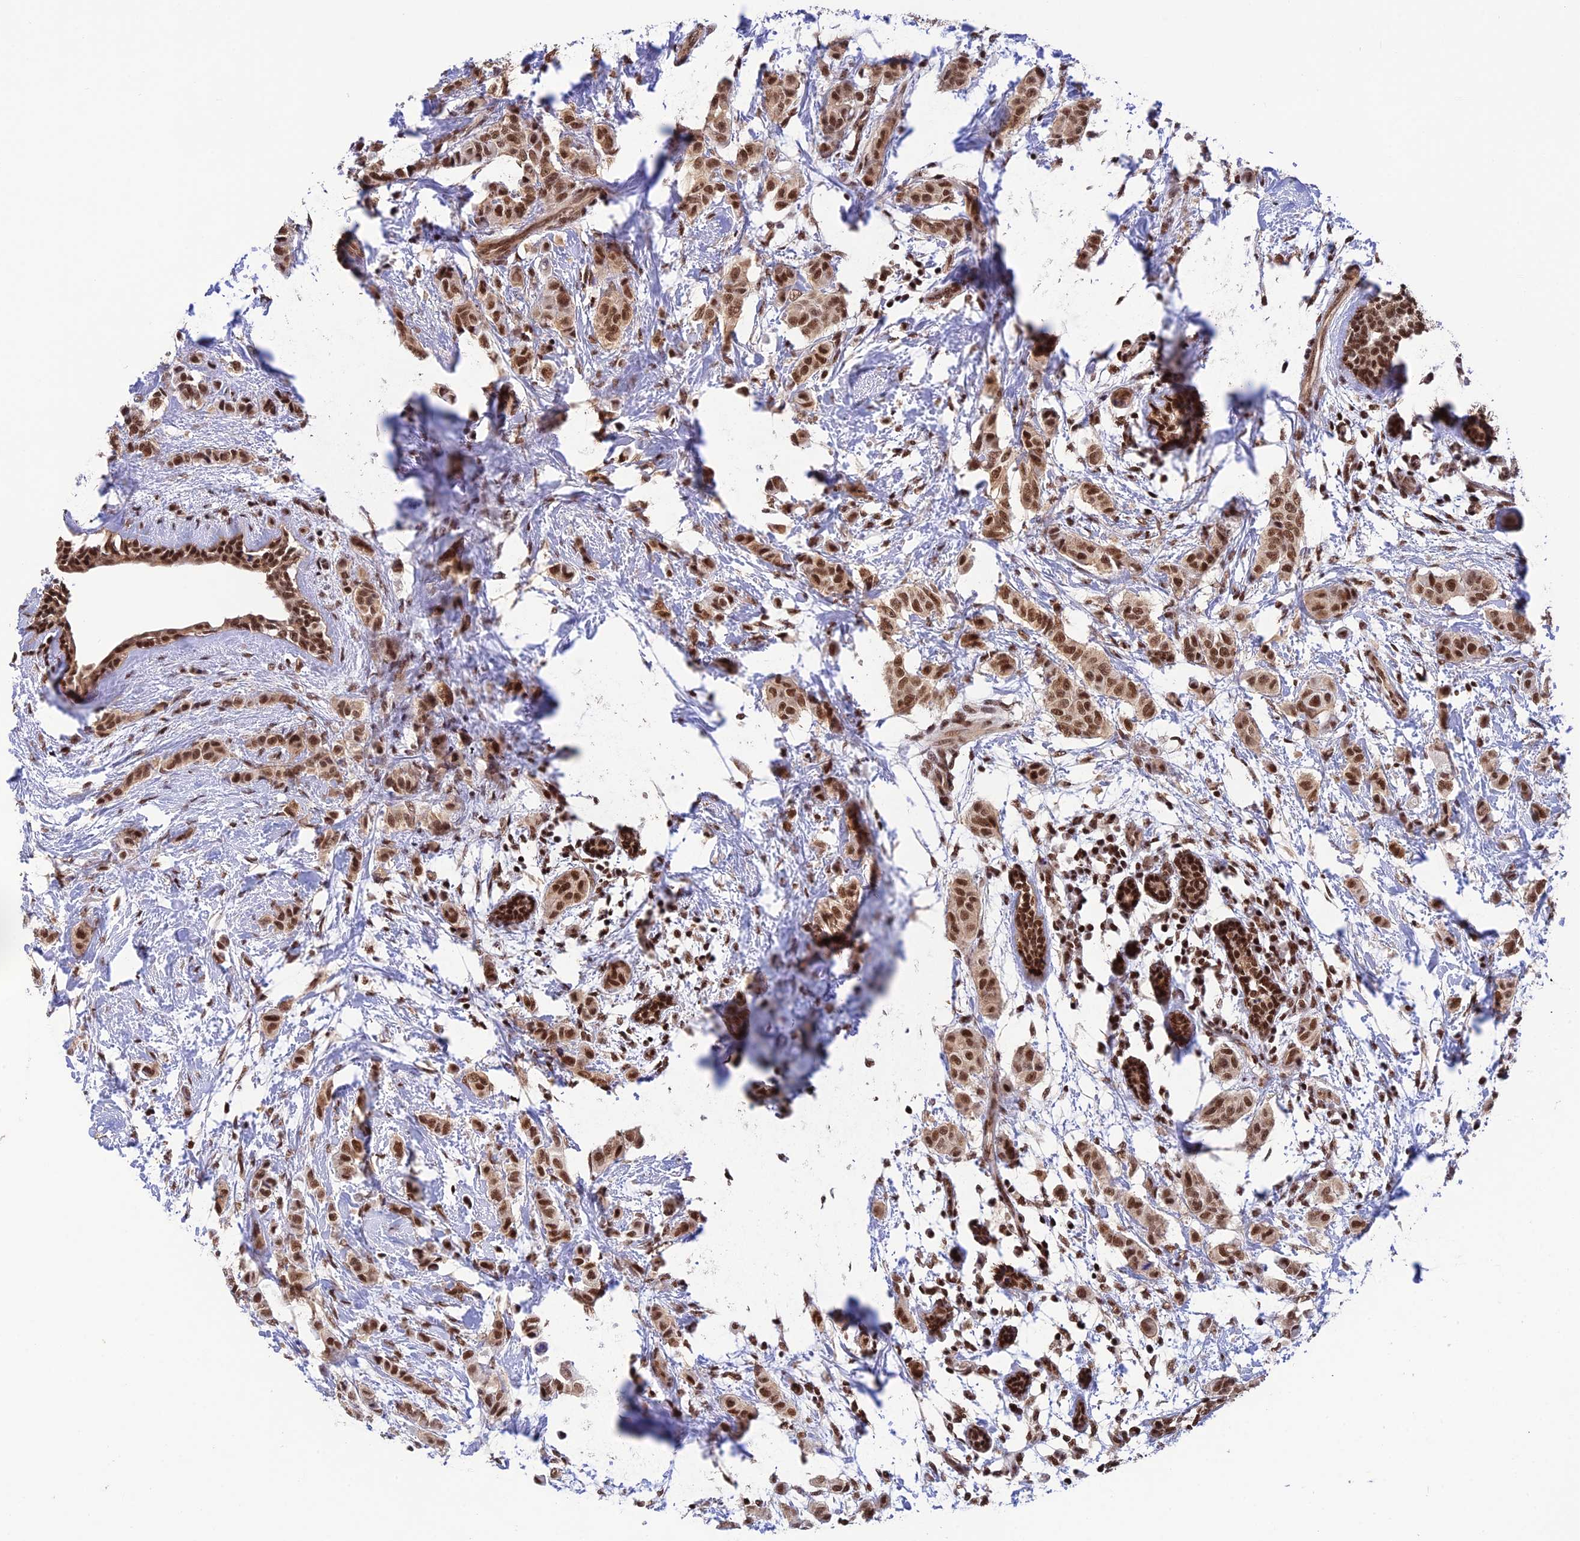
{"staining": {"intensity": "moderate", "quantity": ">75%", "location": "nuclear"}, "tissue": "breast cancer", "cell_type": "Tumor cells", "image_type": "cancer", "snomed": [{"axis": "morphology", "description": "Duct carcinoma"}, {"axis": "topography", "description": "Breast"}], "caption": "A high-resolution image shows immunohistochemistry staining of breast cancer (intraductal carcinoma), which exhibits moderate nuclear positivity in about >75% of tumor cells.", "gene": "THAP11", "patient": {"sex": "female", "age": 40}}